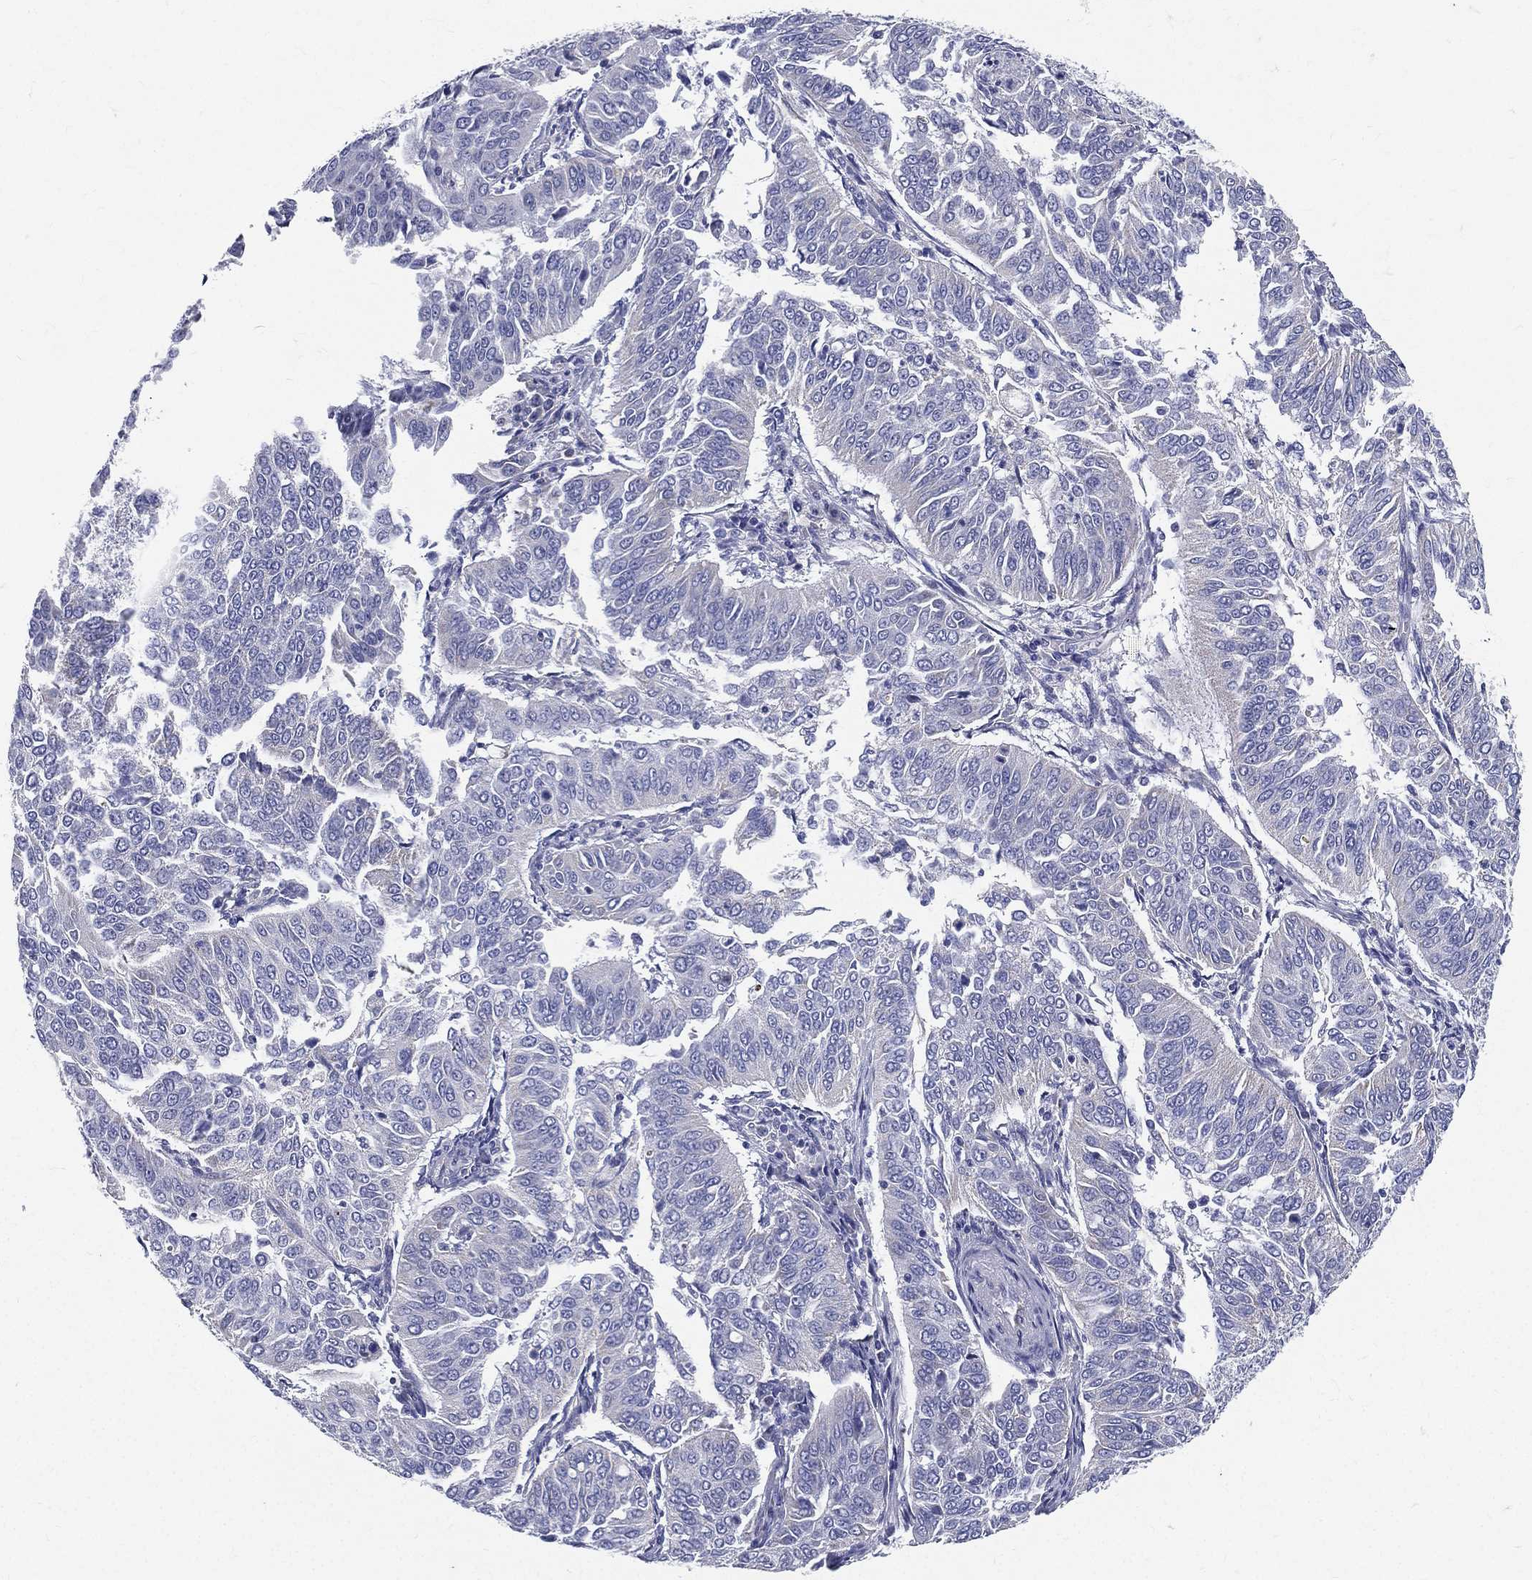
{"staining": {"intensity": "negative", "quantity": "none", "location": "none"}, "tissue": "cervical cancer", "cell_type": "Tumor cells", "image_type": "cancer", "snomed": [{"axis": "morphology", "description": "Normal tissue, NOS"}, {"axis": "morphology", "description": "Squamous cell carcinoma, NOS"}, {"axis": "topography", "description": "Cervix"}], "caption": "Photomicrograph shows no protein staining in tumor cells of cervical squamous cell carcinoma tissue.", "gene": "PWWP3A", "patient": {"sex": "female", "age": 39}}